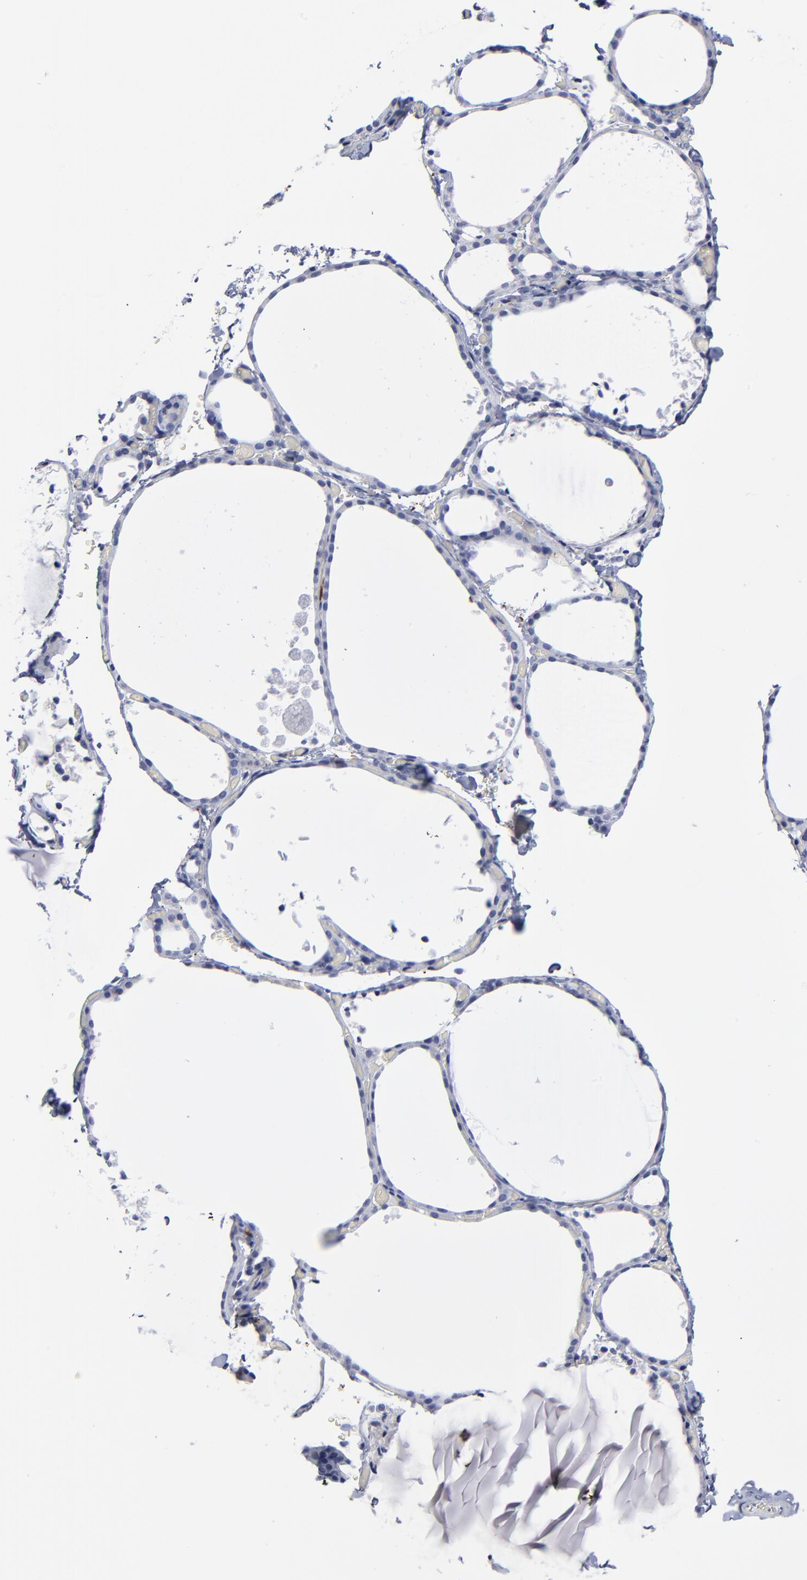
{"staining": {"intensity": "negative", "quantity": "none", "location": "none"}, "tissue": "thyroid gland", "cell_type": "Glandular cells", "image_type": "normal", "snomed": [{"axis": "morphology", "description": "Normal tissue, NOS"}, {"axis": "topography", "description": "Thyroid gland"}], "caption": "This is a image of immunohistochemistry (IHC) staining of normal thyroid gland, which shows no expression in glandular cells.", "gene": "PTP4A1", "patient": {"sex": "female", "age": 22}}